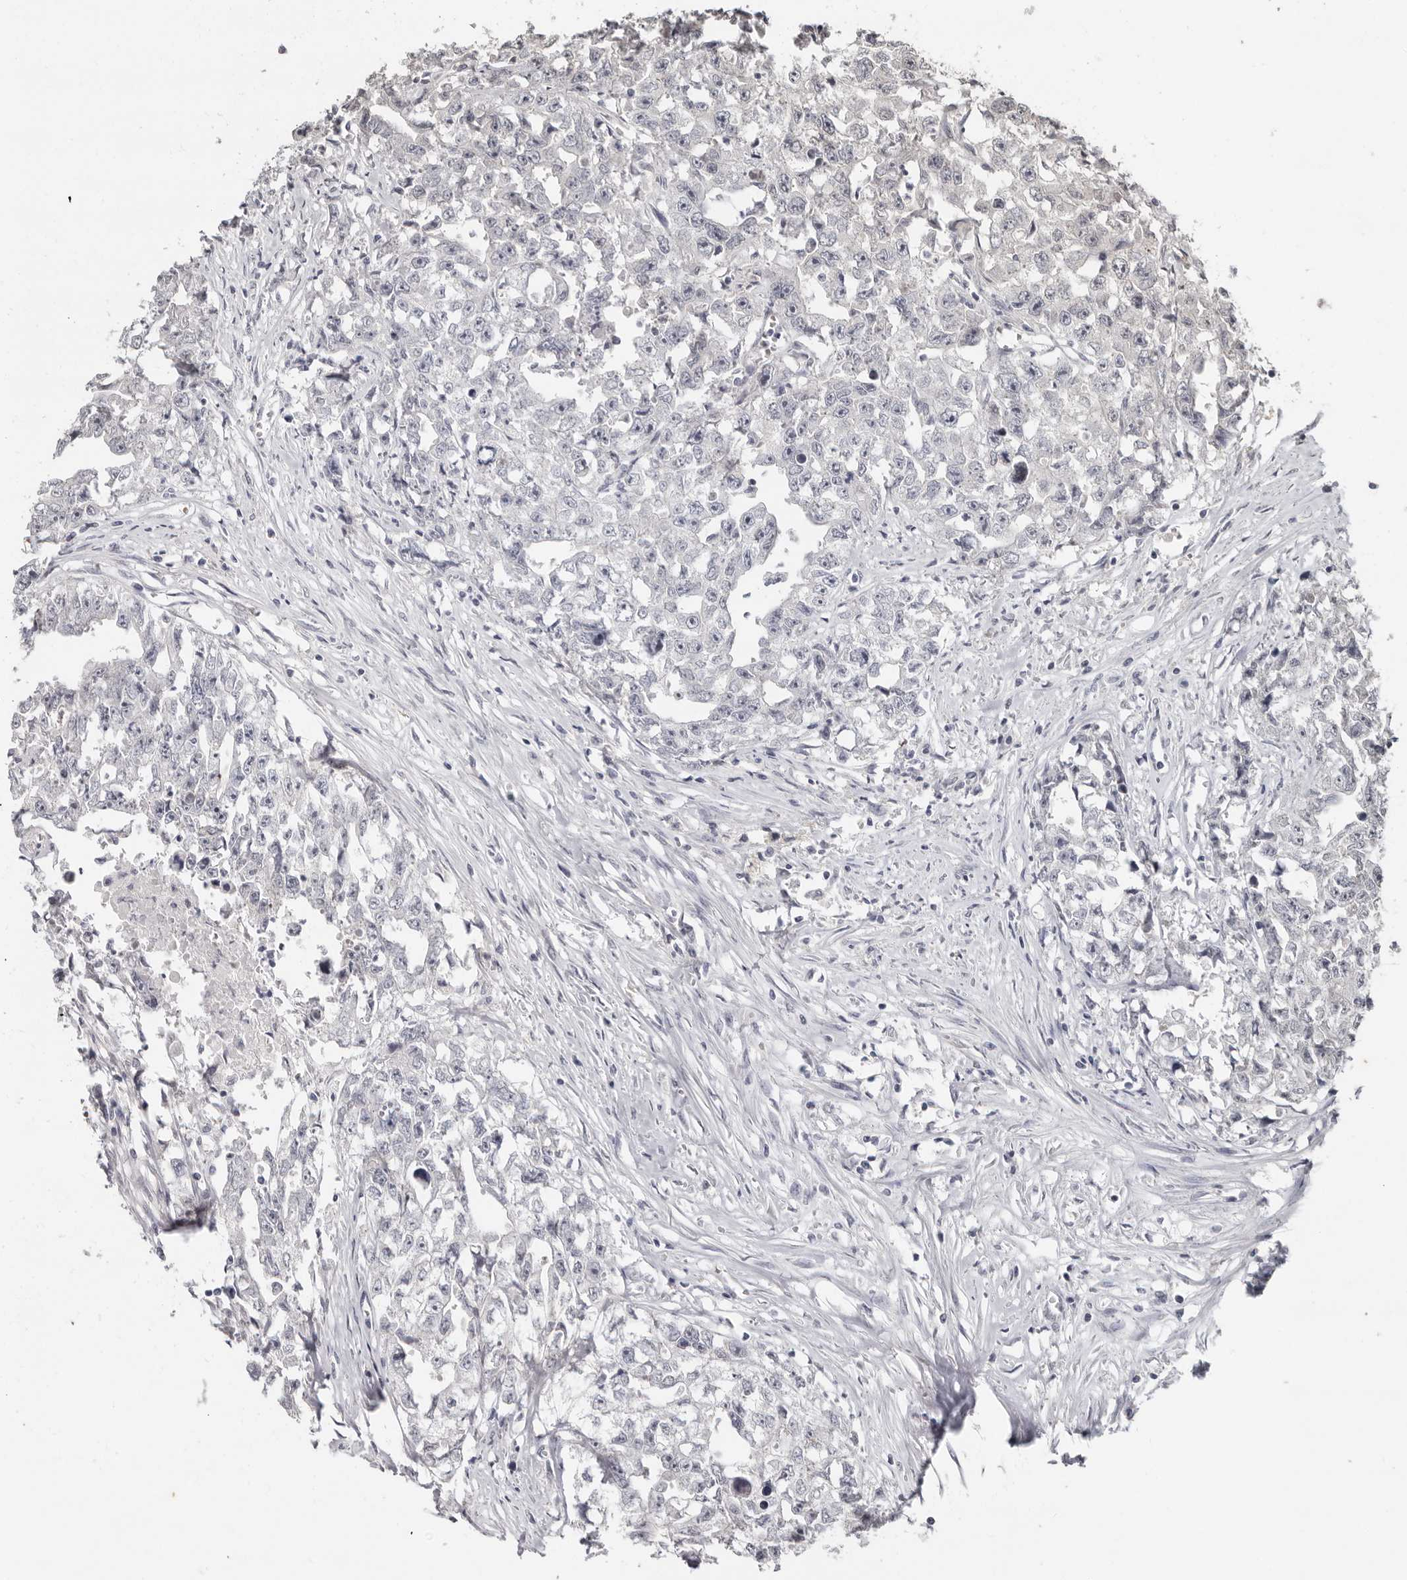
{"staining": {"intensity": "negative", "quantity": "none", "location": "none"}, "tissue": "testis cancer", "cell_type": "Tumor cells", "image_type": "cancer", "snomed": [{"axis": "morphology", "description": "Seminoma, NOS"}, {"axis": "morphology", "description": "Carcinoma, Embryonal, NOS"}, {"axis": "topography", "description": "Testis"}], "caption": "This is a micrograph of immunohistochemistry staining of testis cancer, which shows no expression in tumor cells.", "gene": "LINGO2", "patient": {"sex": "male", "age": 43}}